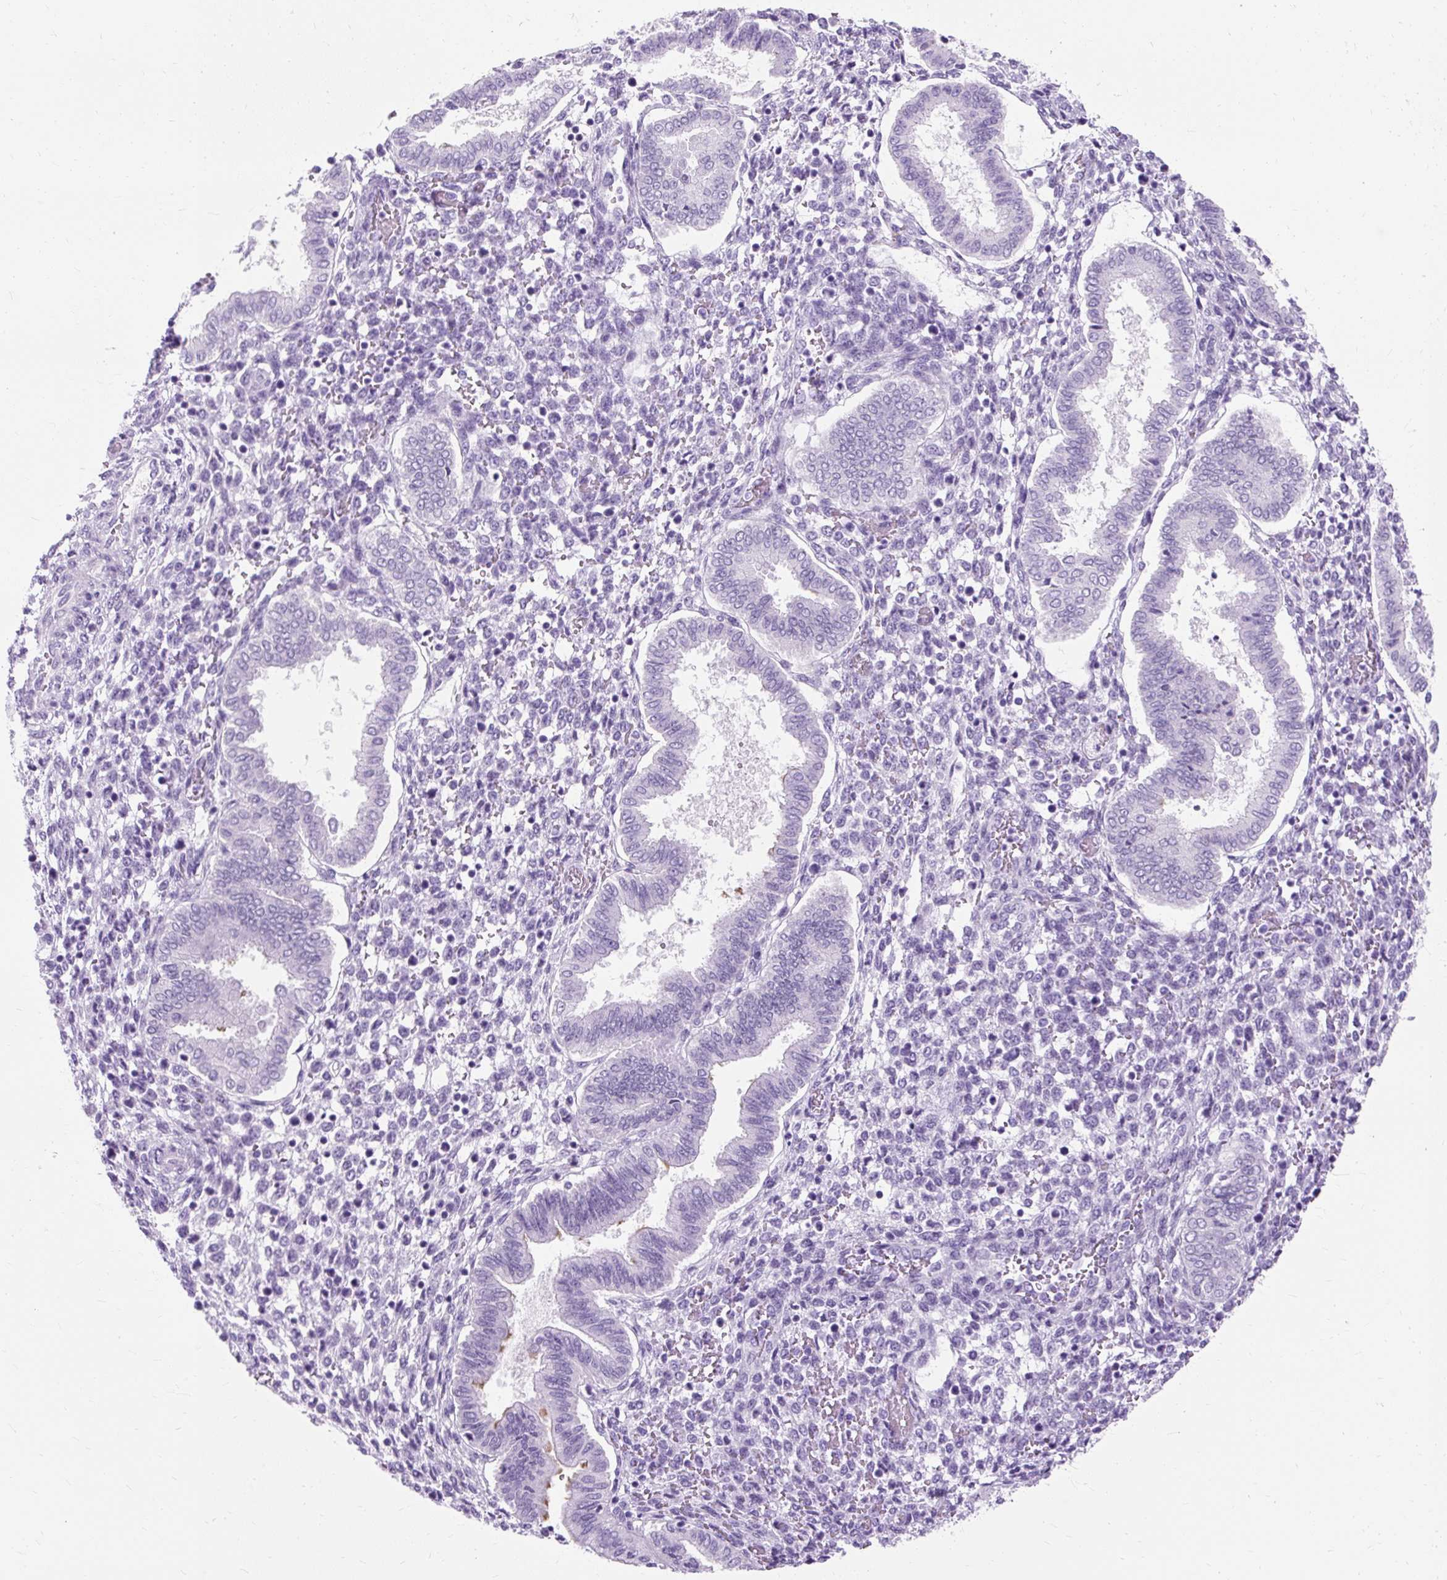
{"staining": {"intensity": "negative", "quantity": "none", "location": "none"}, "tissue": "endometrium", "cell_type": "Cells in endometrial stroma", "image_type": "normal", "snomed": [{"axis": "morphology", "description": "Normal tissue, NOS"}, {"axis": "topography", "description": "Endometrium"}], "caption": "Immunohistochemical staining of unremarkable human endometrium shows no significant positivity in cells in endometrial stroma.", "gene": "TMEM89", "patient": {"sex": "female", "age": 24}}